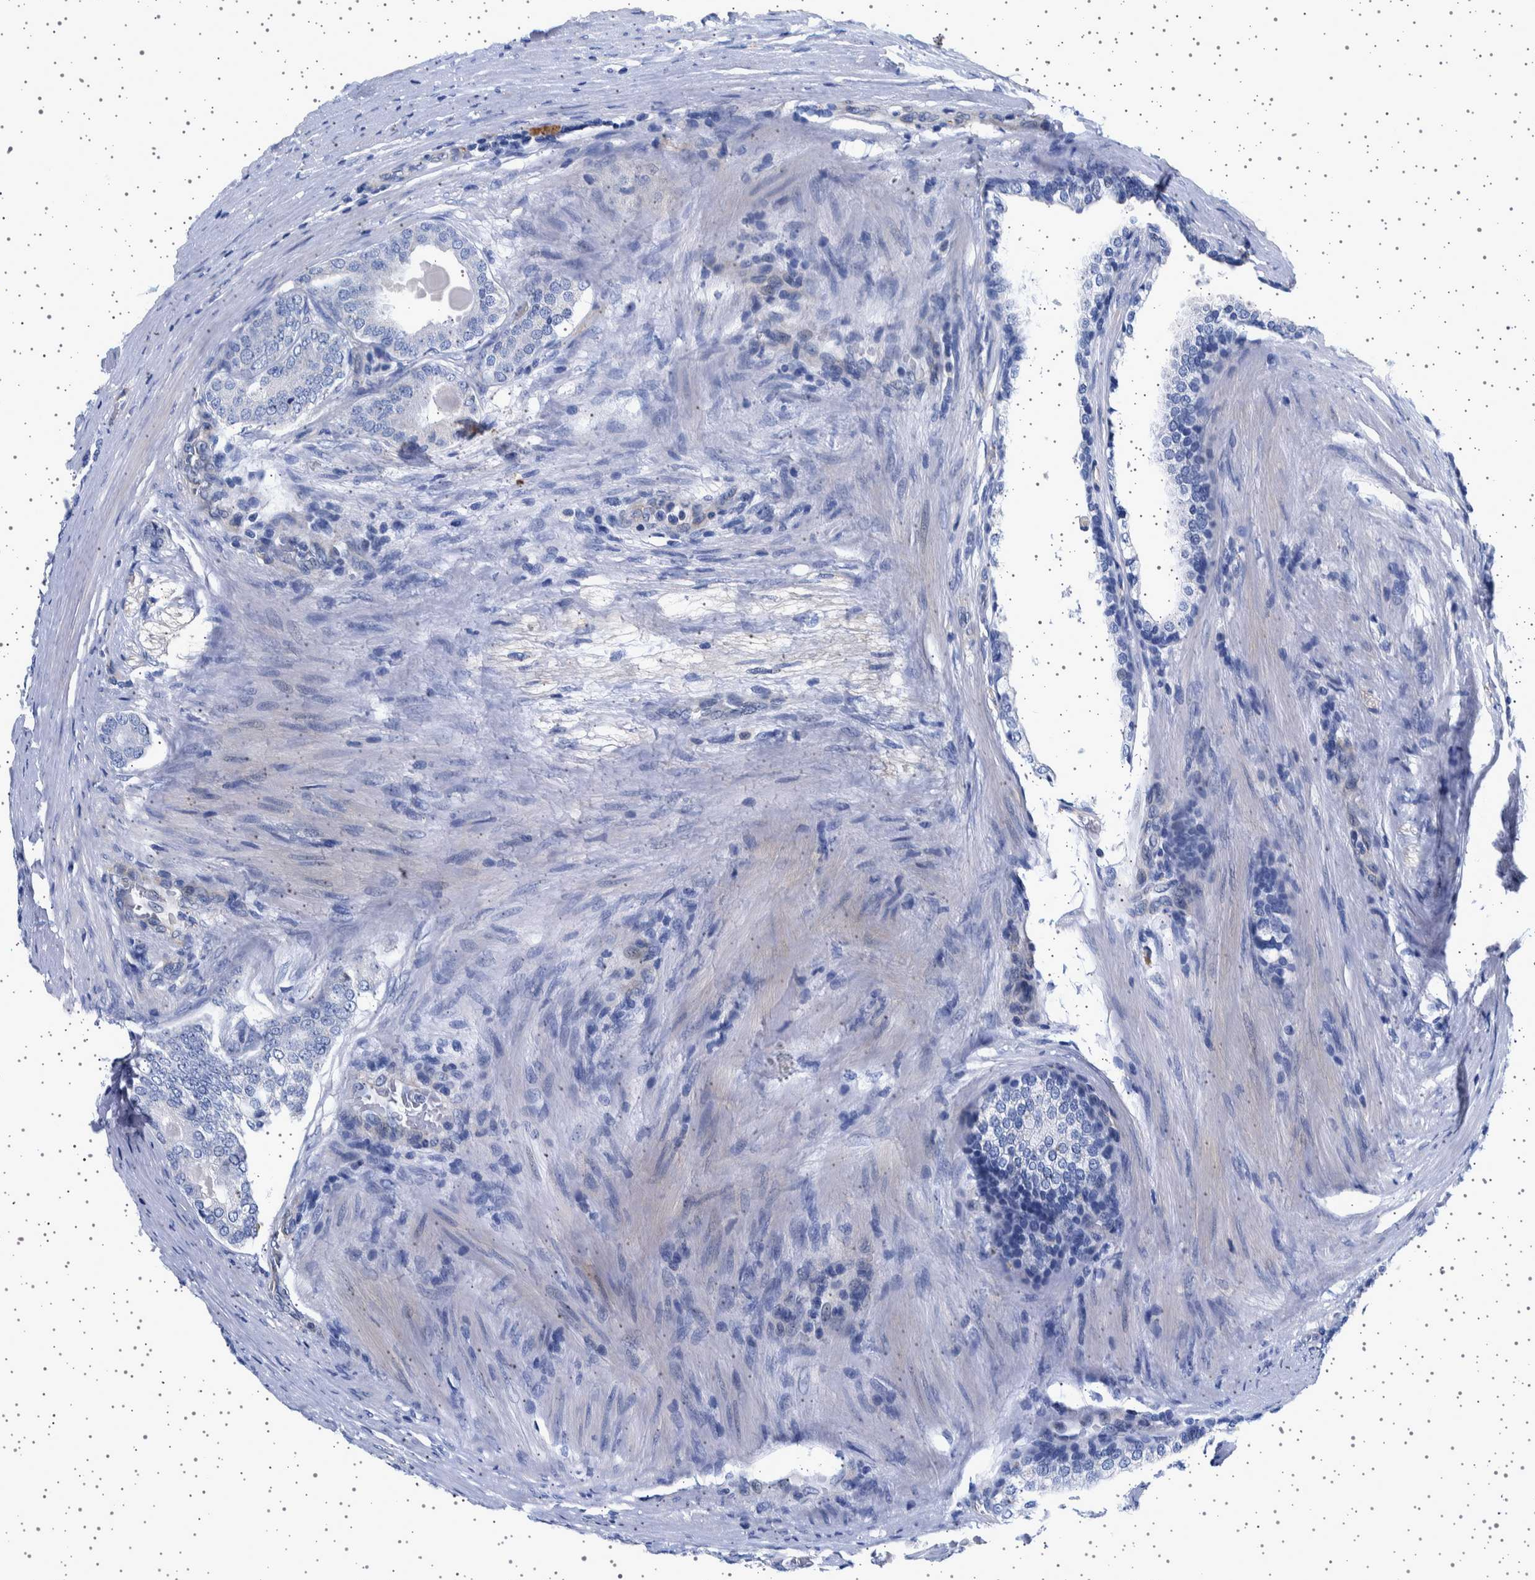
{"staining": {"intensity": "negative", "quantity": "none", "location": "none"}, "tissue": "prostate cancer", "cell_type": "Tumor cells", "image_type": "cancer", "snomed": [{"axis": "morphology", "description": "Adenocarcinoma, High grade"}, {"axis": "topography", "description": "Prostate"}], "caption": "Tumor cells show no significant positivity in prostate cancer (adenocarcinoma (high-grade)).", "gene": "SEPTIN4", "patient": {"sex": "male", "age": 60}}